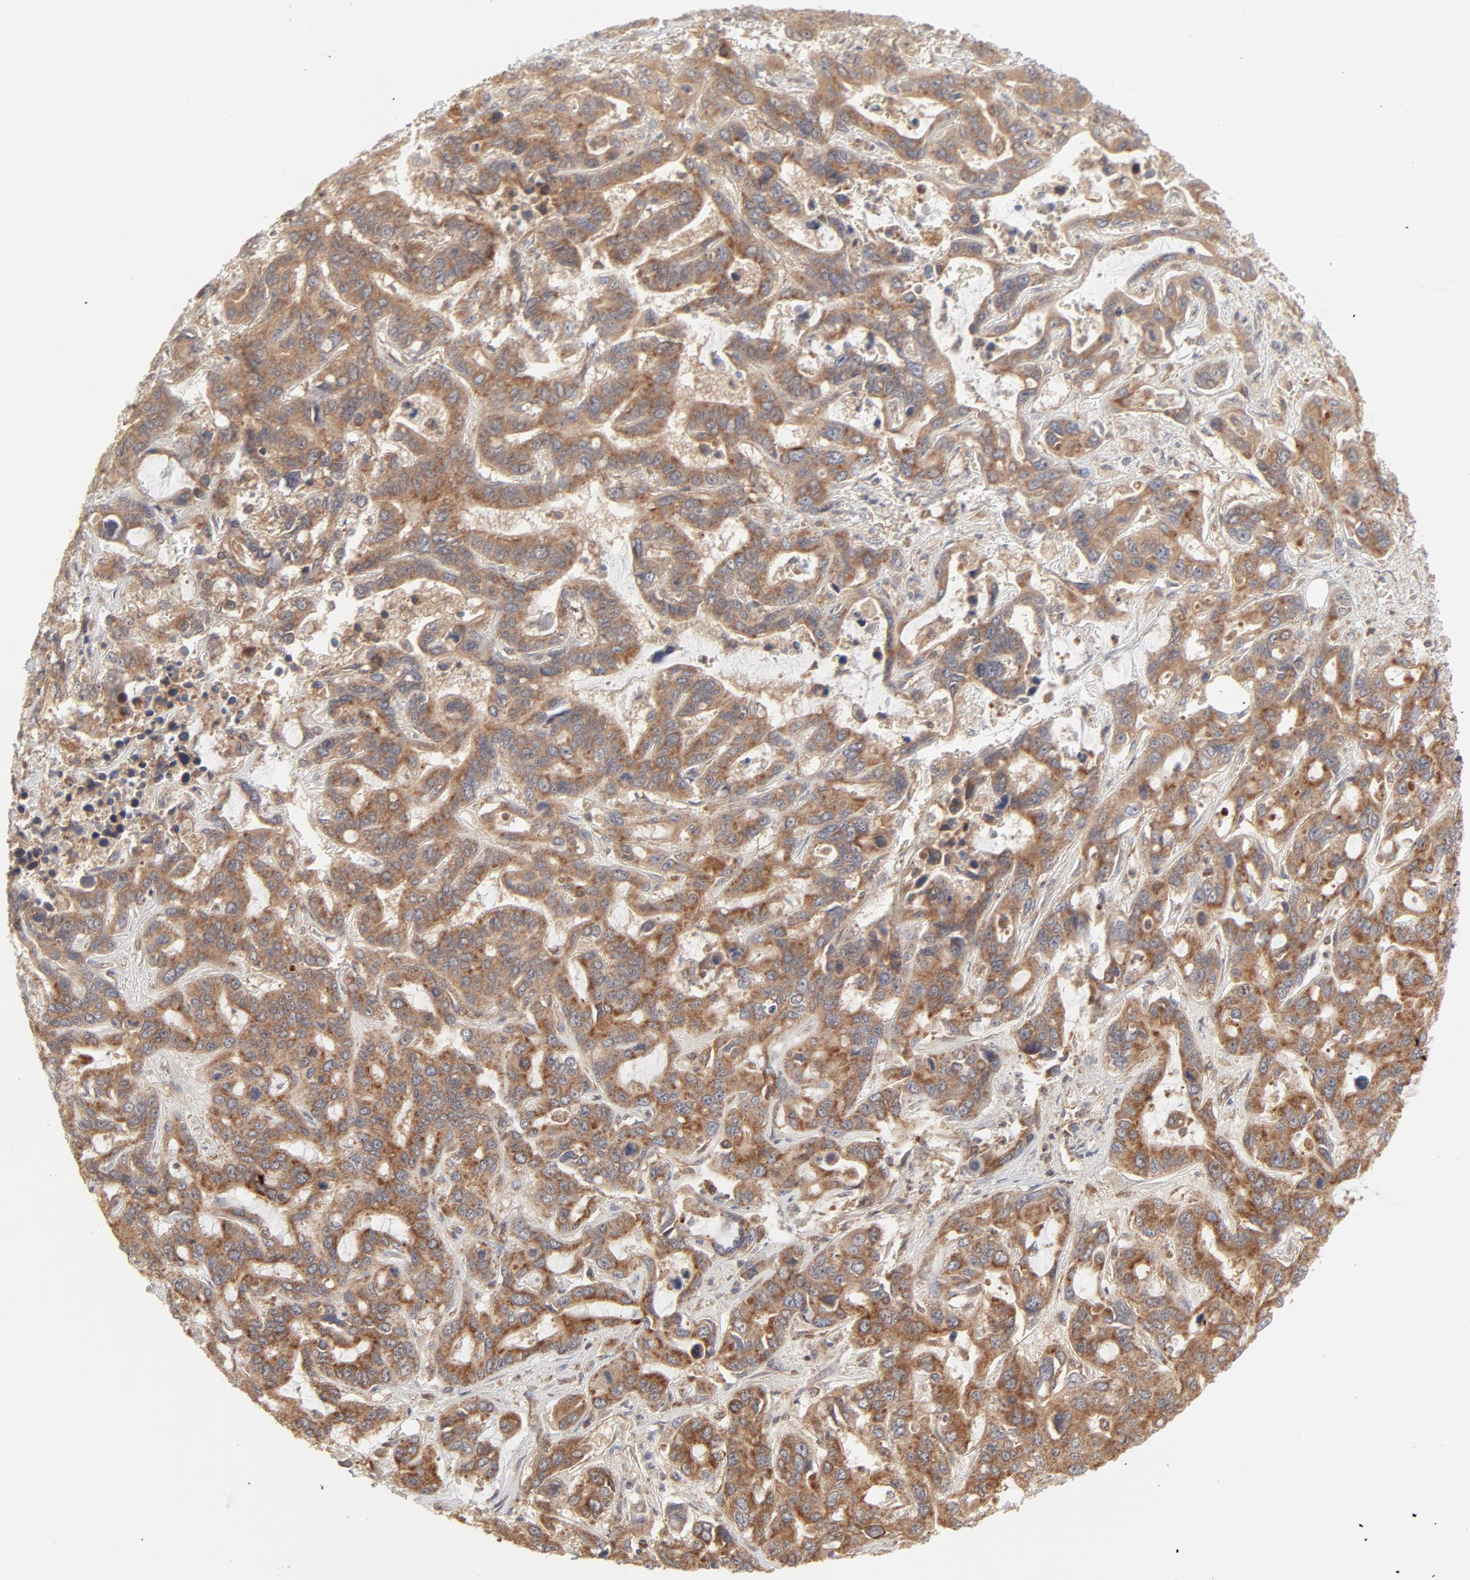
{"staining": {"intensity": "moderate", "quantity": ">75%", "location": "cytoplasmic/membranous"}, "tissue": "liver cancer", "cell_type": "Tumor cells", "image_type": "cancer", "snomed": [{"axis": "morphology", "description": "Cholangiocarcinoma"}, {"axis": "topography", "description": "Liver"}], "caption": "Human liver cancer (cholangiocarcinoma) stained with a brown dye demonstrates moderate cytoplasmic/membranous positive expression in about >75% of tumor cells.", "gene": "RAB5C", "patient": {"sex": "female", "age": 65}}